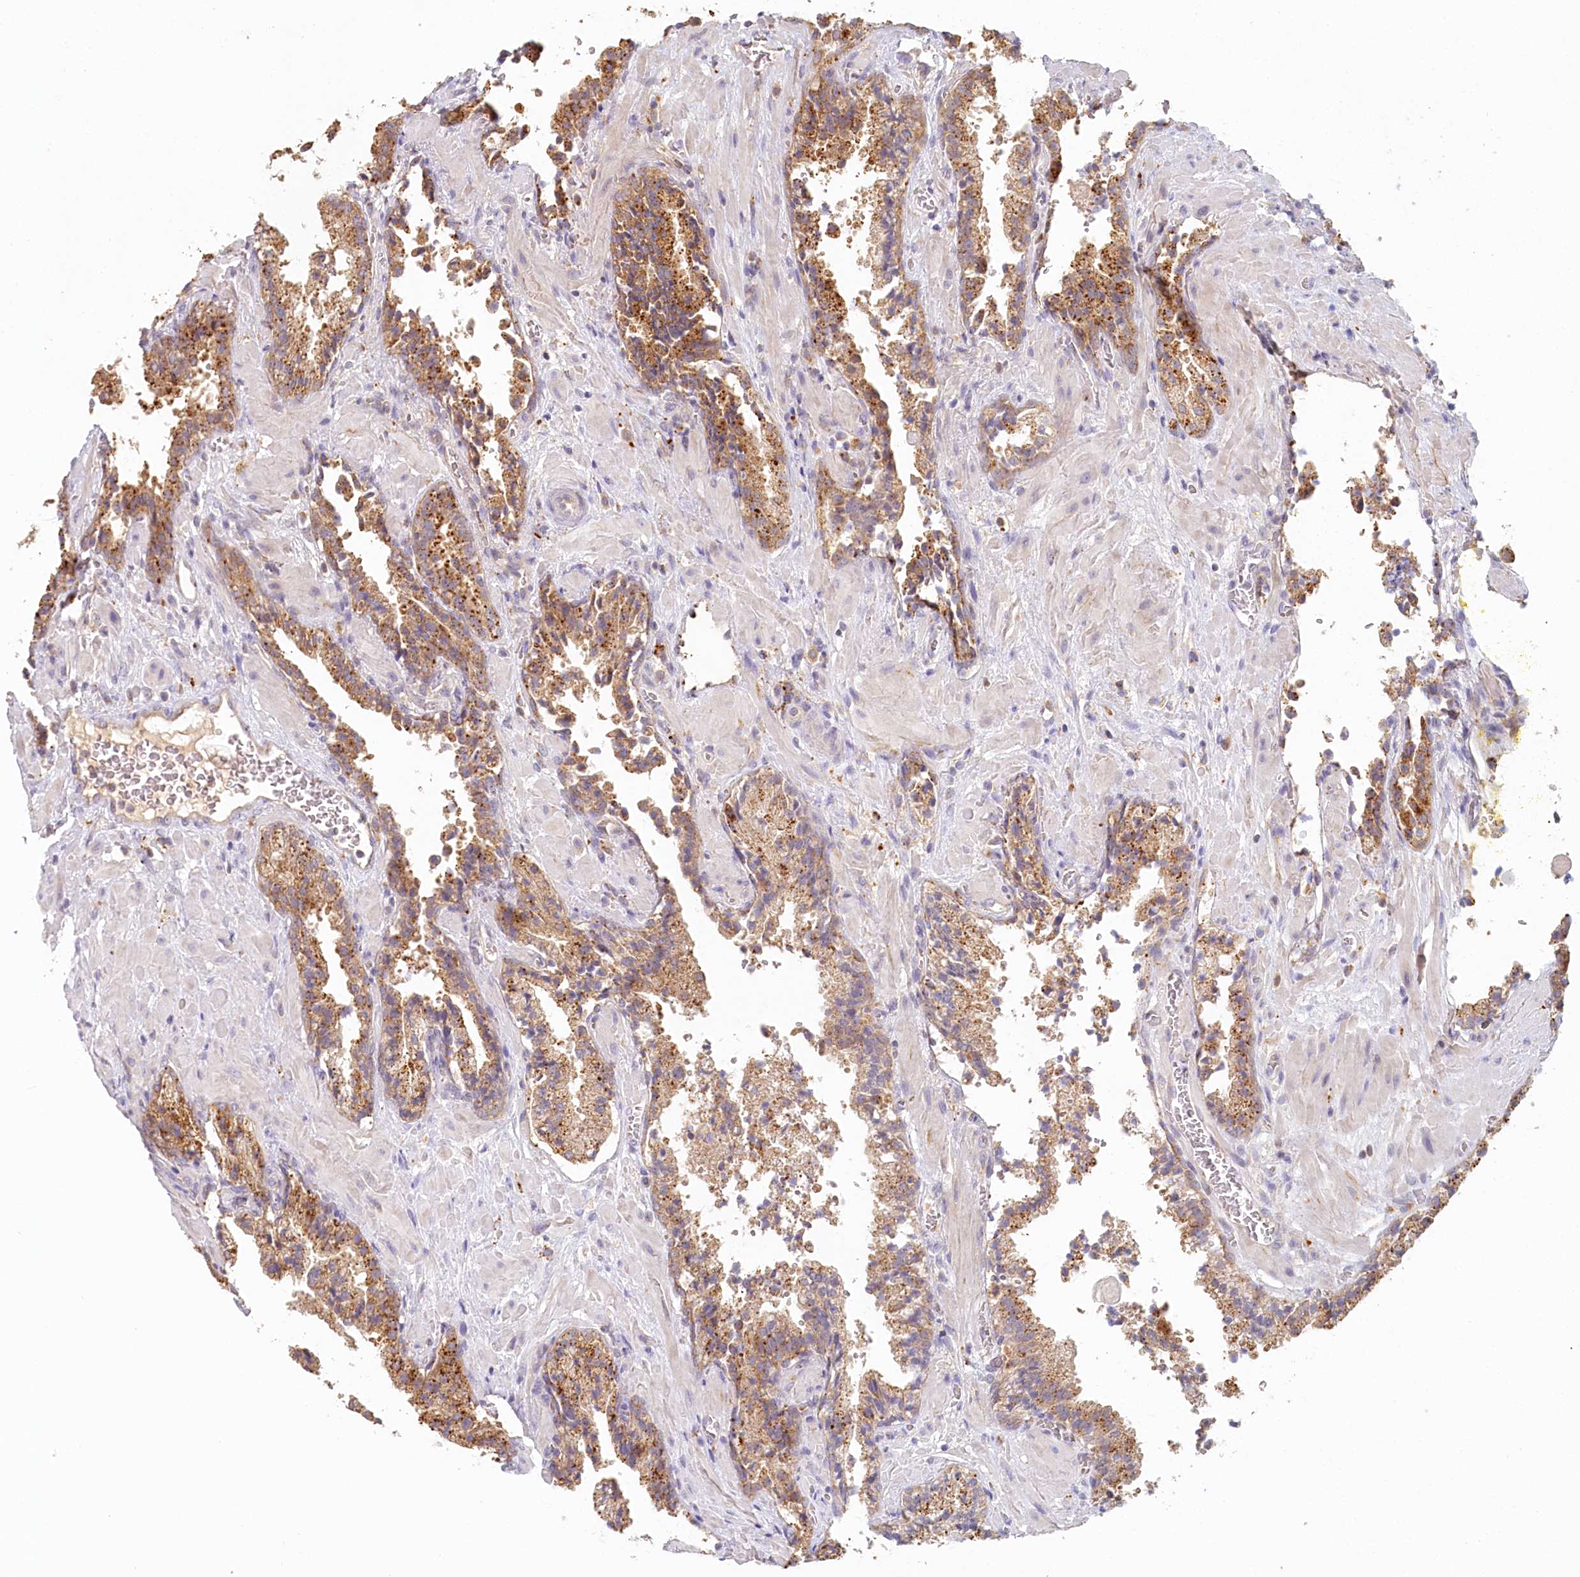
{"staining": {"intensity": "moderate", "quantity": ">75%", "location": "cytoplasmic/membranous"}, "tissue": "prostate cancer", "cell_type": "Tumor cells", "image_type": "cancer", "snomed": [{"axis": "morphology", "description": "Adenocarcinoma, High grade"}, {"axis": "topography", "description": "Prostate"}], "caption": "A brown stain highlights moderate cytoplasmic/membranous staining of a protein in prostate high-grade adenocarcinoma tumor cells.", "gene": "VSIG1", "patient": {"sex": "male", "age": 58}}